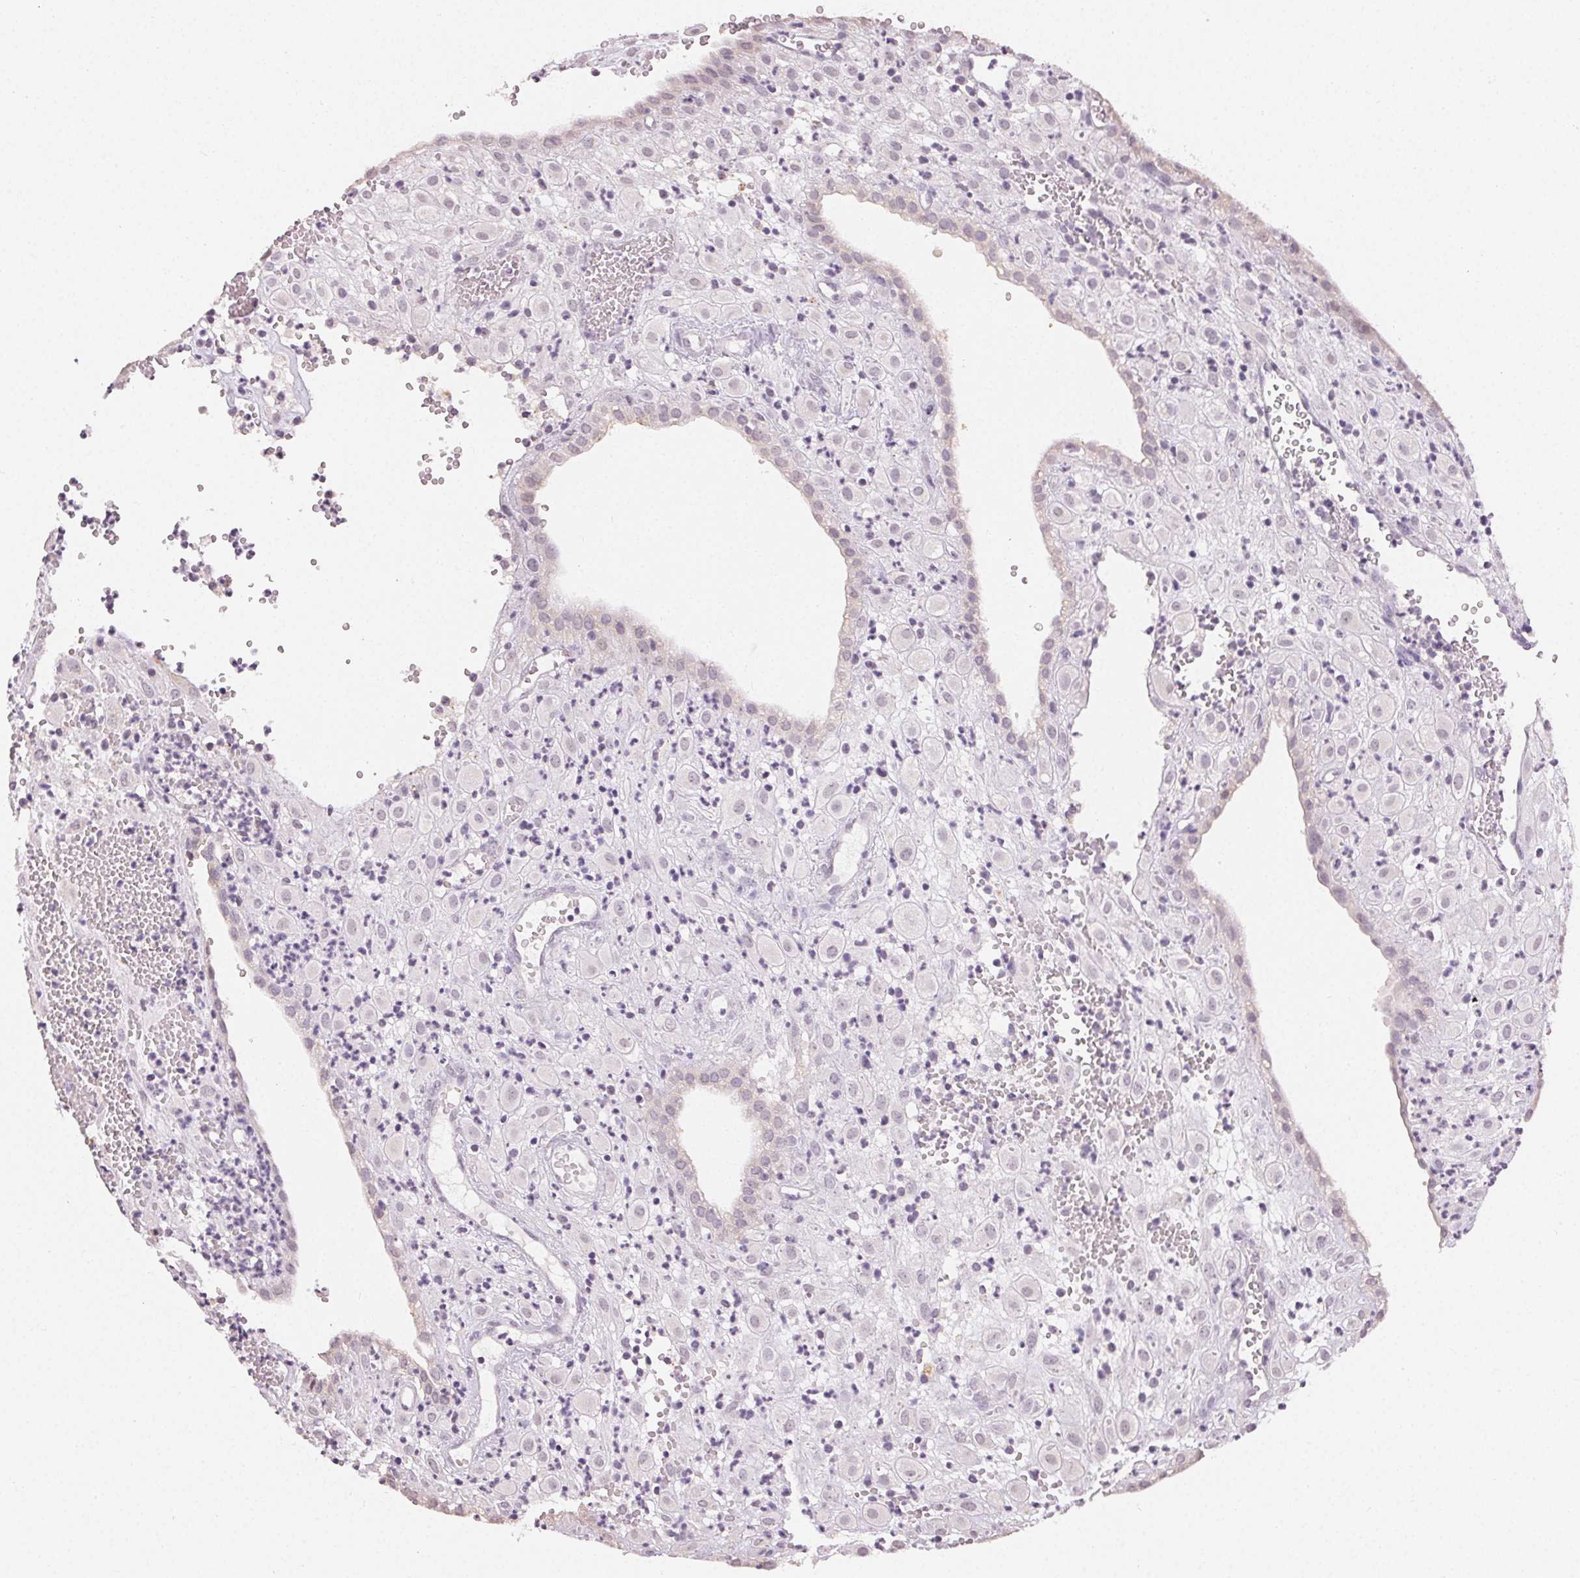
{"staining": {"intensity": "negative", "quantity": "none", "location": "none"}, "tissue": "placenta", "cell_type": "Decidual cells", "image_type": "normal", "snomed": [{"axis": "morphology", "description": "Normal tissue, NOS"}, {"axis": "topography", "description": "Placenta"}], "caption": "Immunohistochemistry (IHC) micrograph of normal placenta stained for a protein (brown), which displays no staining in decidual cells. (Immunohistochemistry, brightfield microscopy, high magnification).", "gene": "TMEM174", "patient": {"sex": "female", "age": 24}}